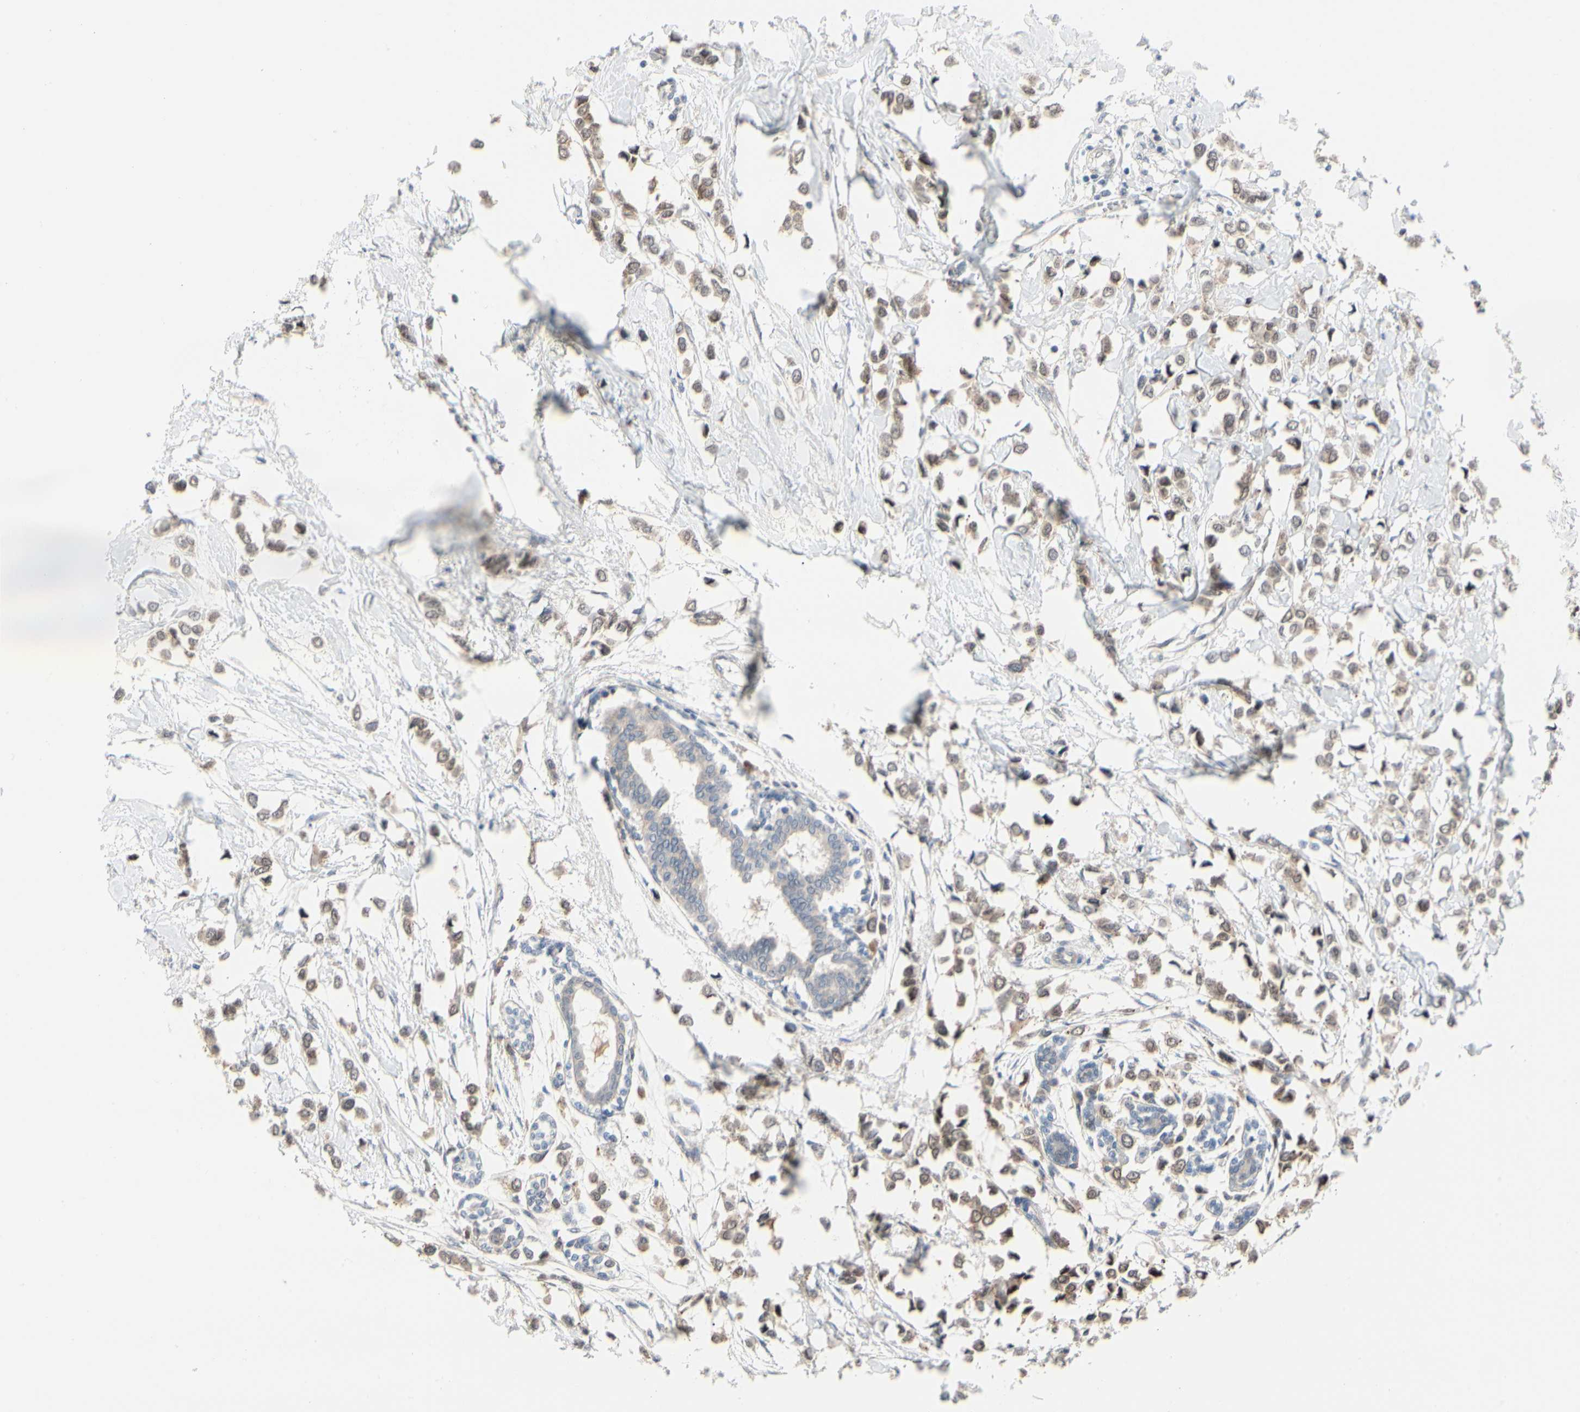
{"staining": {"intensity": "weak", "quantity": ">75%", "location": "cytoplasmic/membranous,nuclear"}, "tissue": "breast cancer", "cell_type": "Tumor cells", "image_type": "cancer", "snomed": [{"axis": "morphology", "description": "Lobular carcinoma"}, {"axis": "topography", "description": "Breast"}], "caption": "Tumor cells show low levels of weak cytoplasmic/membranous and nuclear positivity in about >75% of cells in human lobular carcinoma (breast).", "gene": "CDK5", "patient": {"sex": "female", "age": 51}}